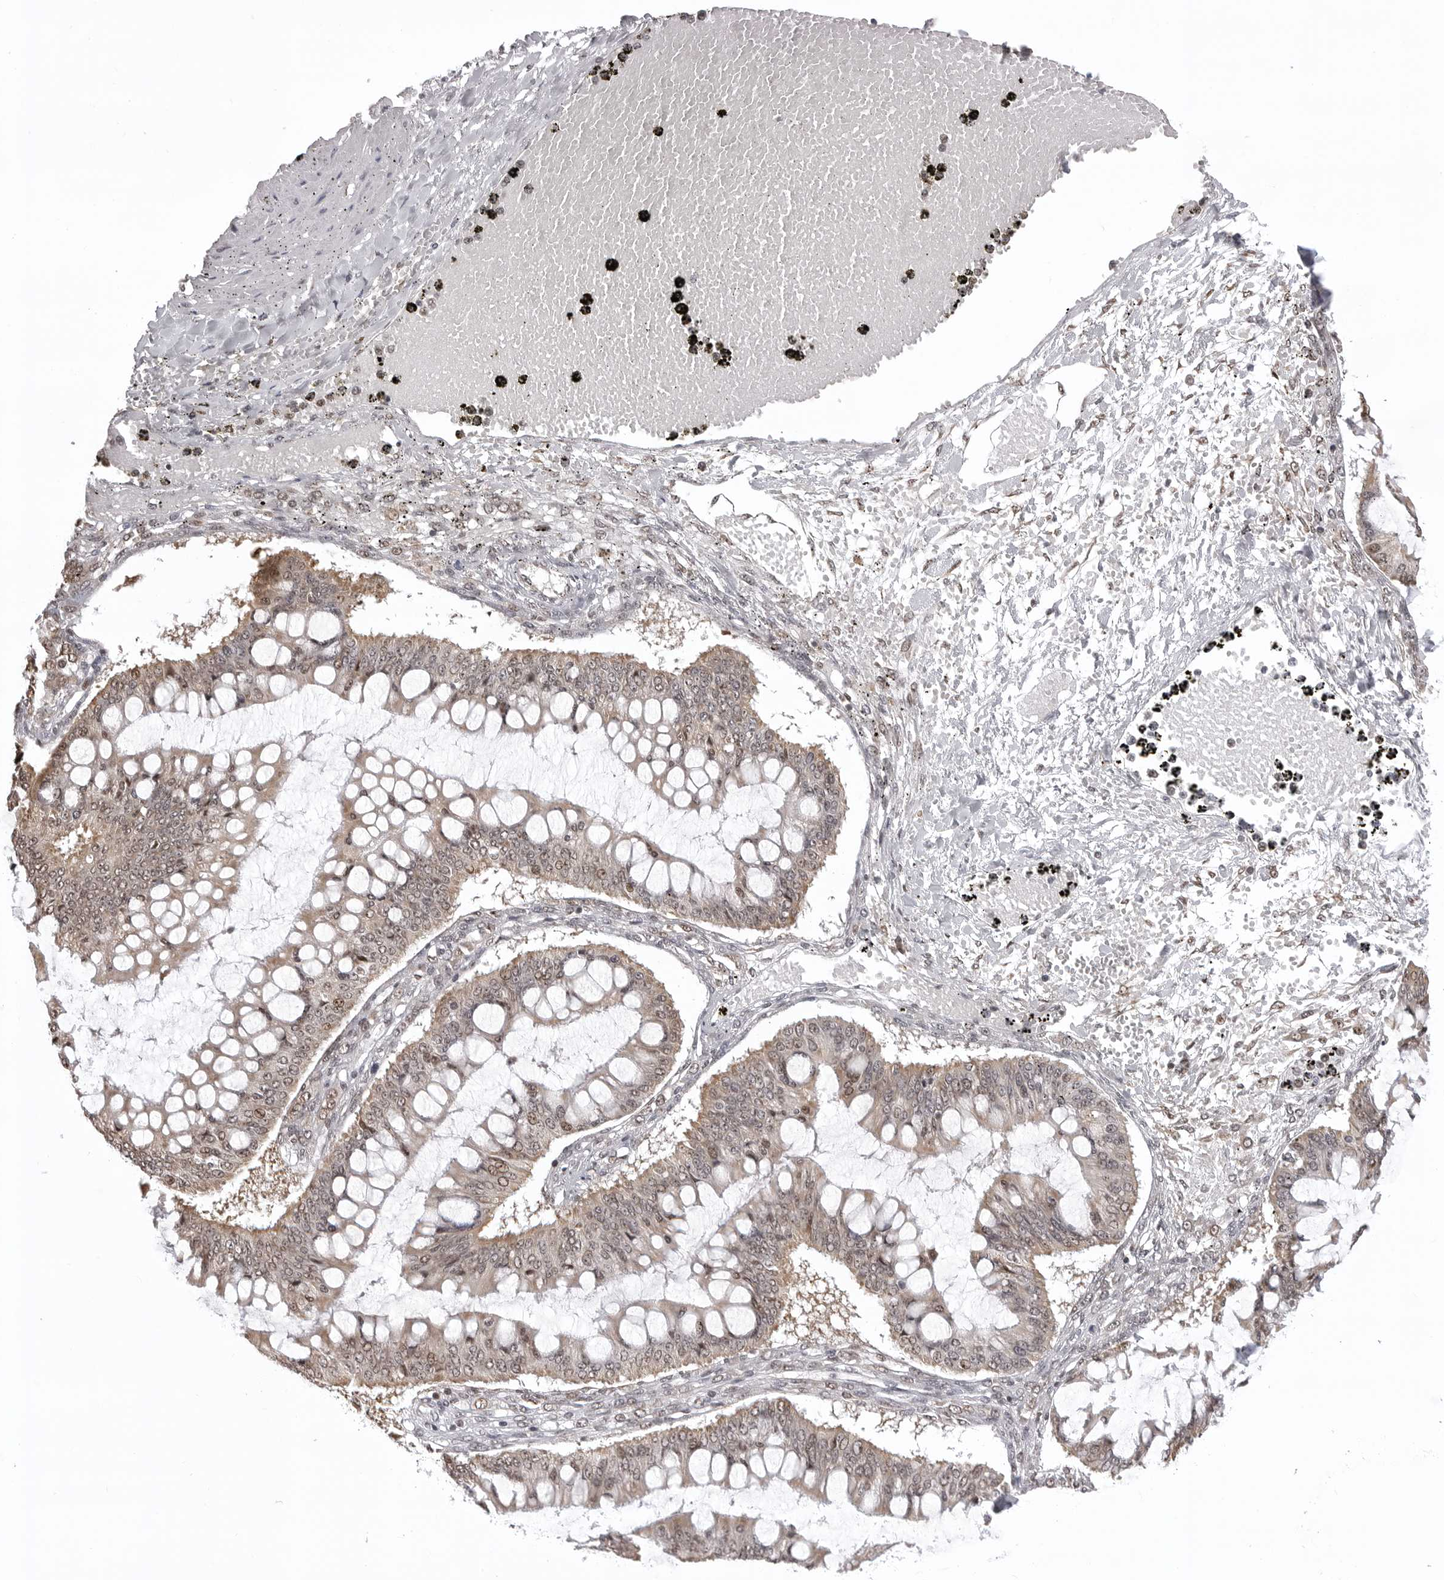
{"staining": {"intensity": "weak", "quantity": ">75%", "location": "cytoplasmic/membranous,nuclear"}, "tissue": "ovarian cancer", "cell_type": "Tumor cells", "image_type": "cancer", "snomed": [{"axis": "morphology", "description": "Cystadenocarcinoma, mucinous, NOS"}, {"axis": "topography", "description": "Ovary"}], "caption": "Immunohistochemical staining of human ovarian cancer (mucinous cystadenocarcinoma) reveals low levels of weak cytoplasmic/membranous and nuclear positivity in about >75% of tumor cells. The protein is stained brown, and the nuclei are stained in blue (DAB IHC with brightfield microscopy, high magnification).", "gene": "PHF3", "patient": {"sex": "female", "age": 73}}